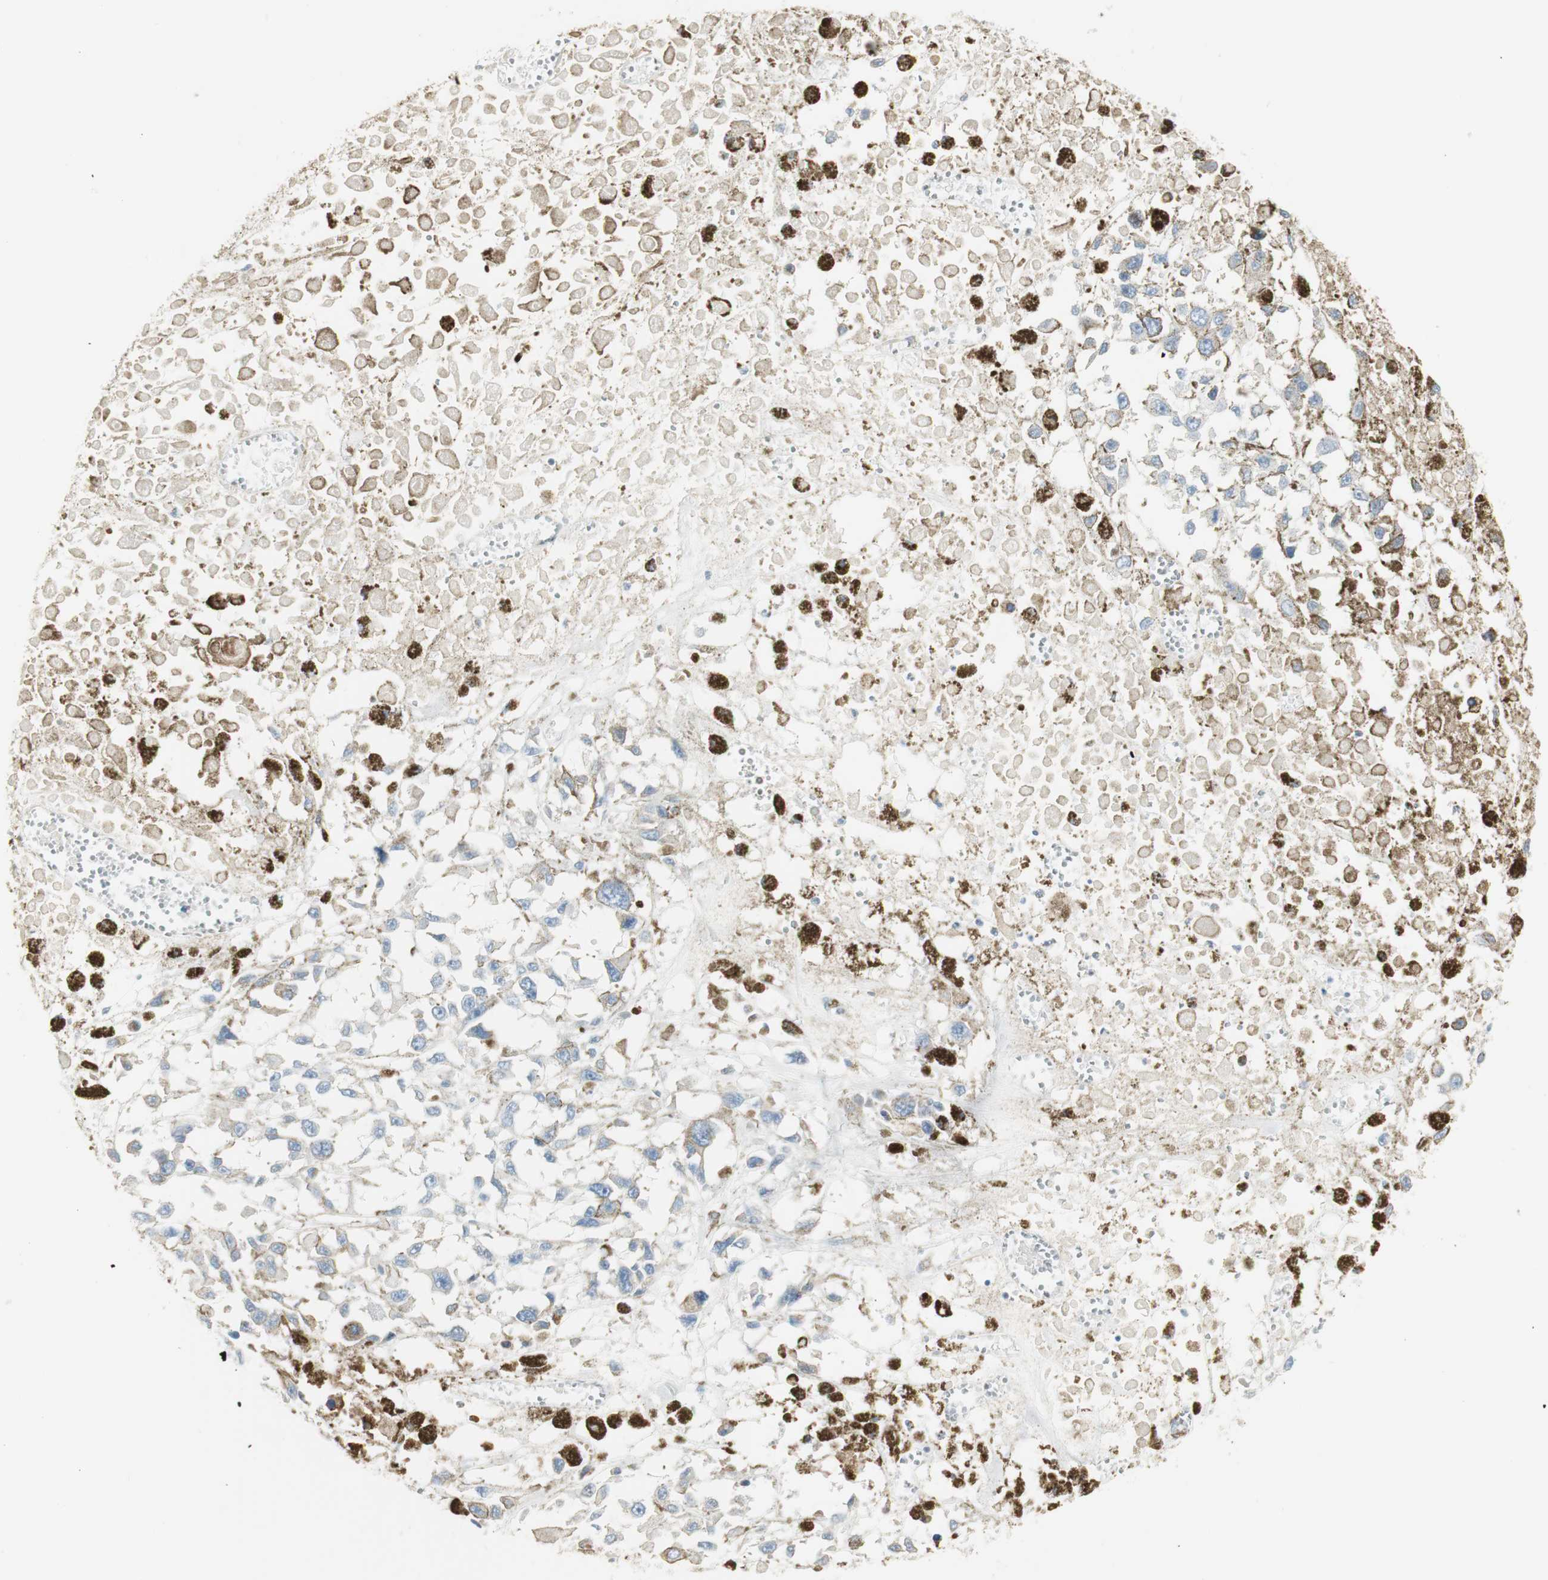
{"staining": {"intensity": "negative", "quantity": "none", "location": "none"}, "tissue": "melanoma", "cell_type": "Tumor cells", "image_type": "cancer", "snomed": [{"axis": "morphology", "description": "Malignant melanoma, Metastatic site"}, {"axis": "topography", "description": "Lymph node"}], "caption": "Immunohistochemical staining of malignant melanoma (metastatic site) reveals no significant positivity in tumor cells.", "gene": "TNFSF11", "patient": {"sex": "male", "age": 59}}